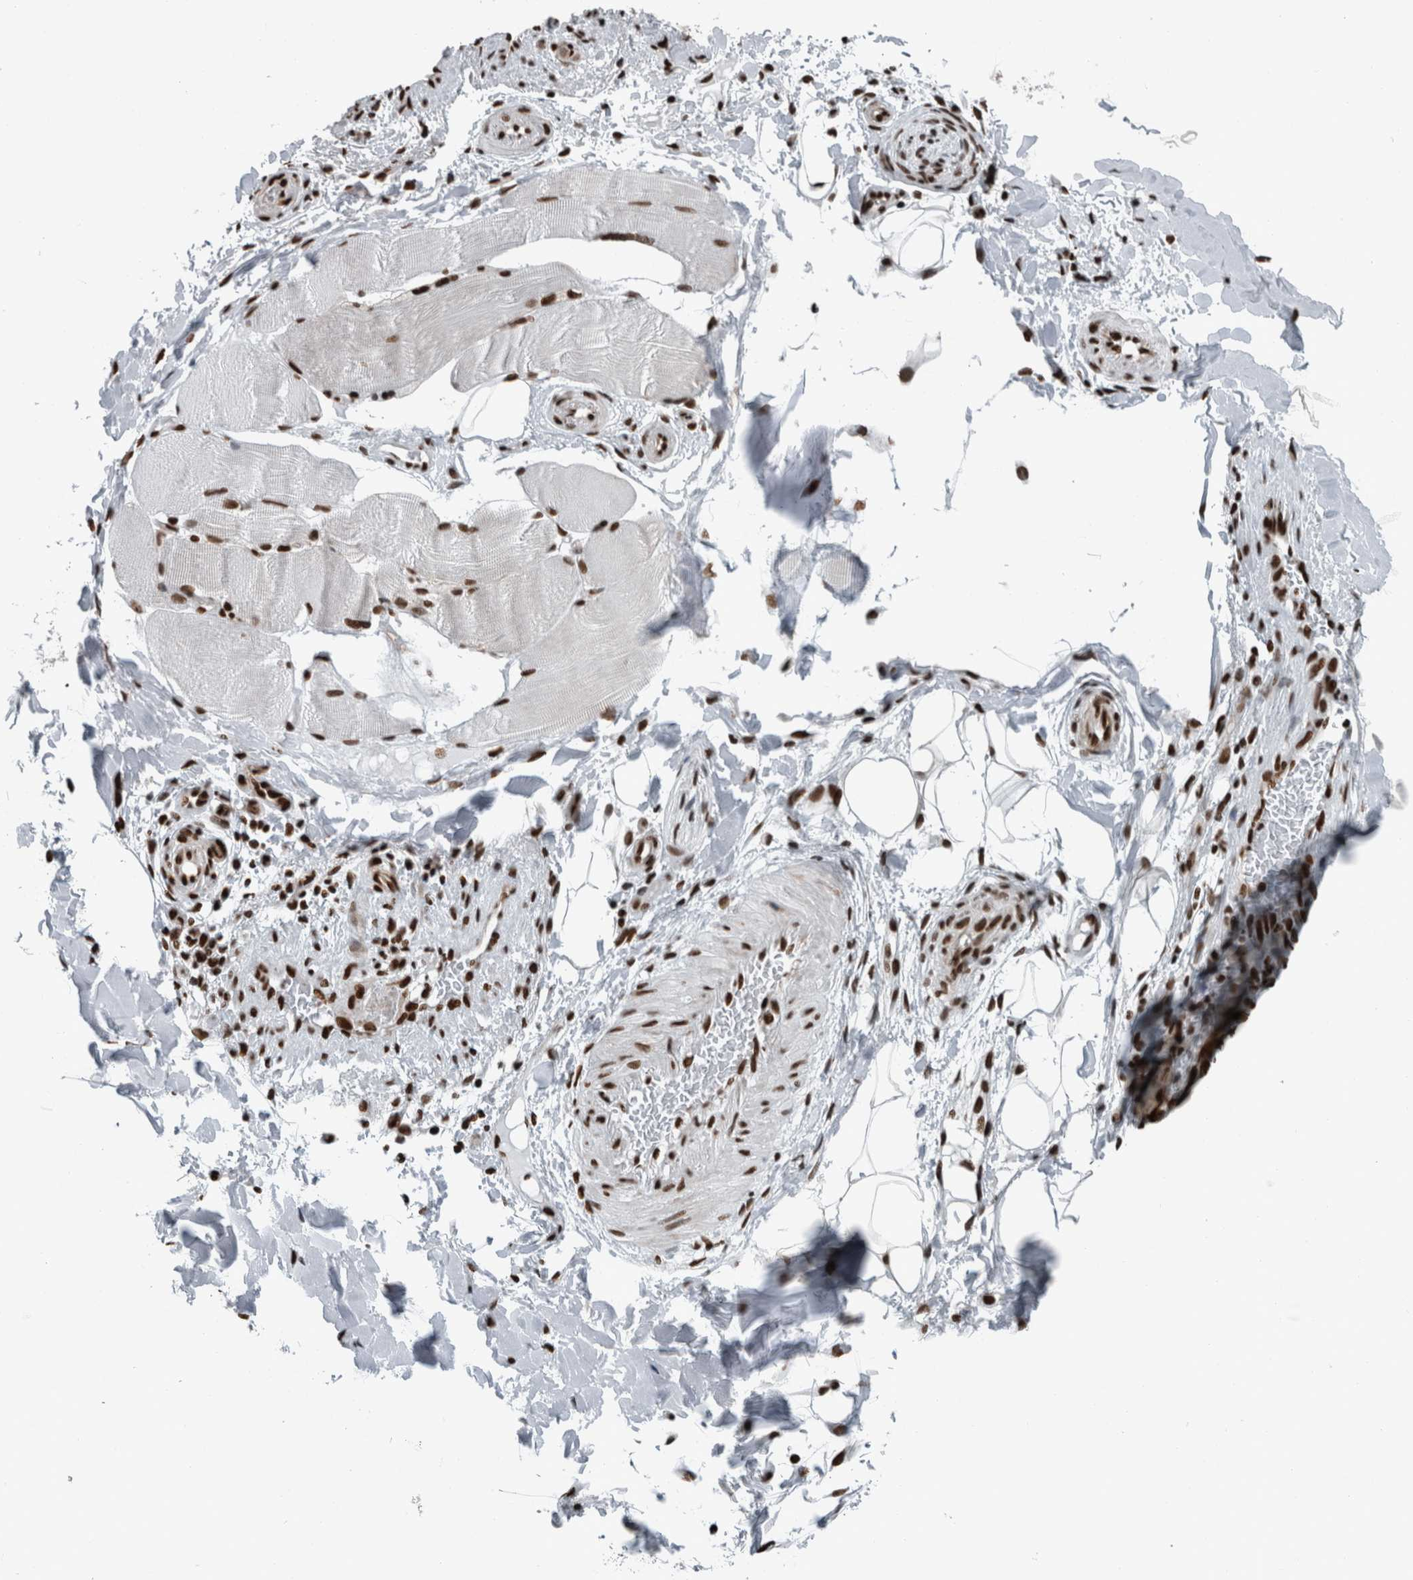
{"staining": {"intensity": "strong", "quantity": ">75%", "location": "nuclear"}, "tissue": "skeletal muscle", "cell_type": "Myocytes", "image_type": "normal", "snomed": [{"axis": "morphology", "description": "Normal tissue, NOS"}, {"axis": "topography", "description": "Skin"}, {"axis": "topography", "description": "Skeletal muscle"}], "caption": "IHC (DAB (3,3'-diaminobenzidine)) staining of unremarkable skeletal muscle displays strong nuclear protein expression in approximately >75% of myocytes. Using DAB (3,3'-diaminobenzidine) (brown) and hematoxylin (blue) stains, captured at high magnification using brightfield microscopy.", "gene": "DNMT3A", "patient": {"sex": "male", "age": 83}}